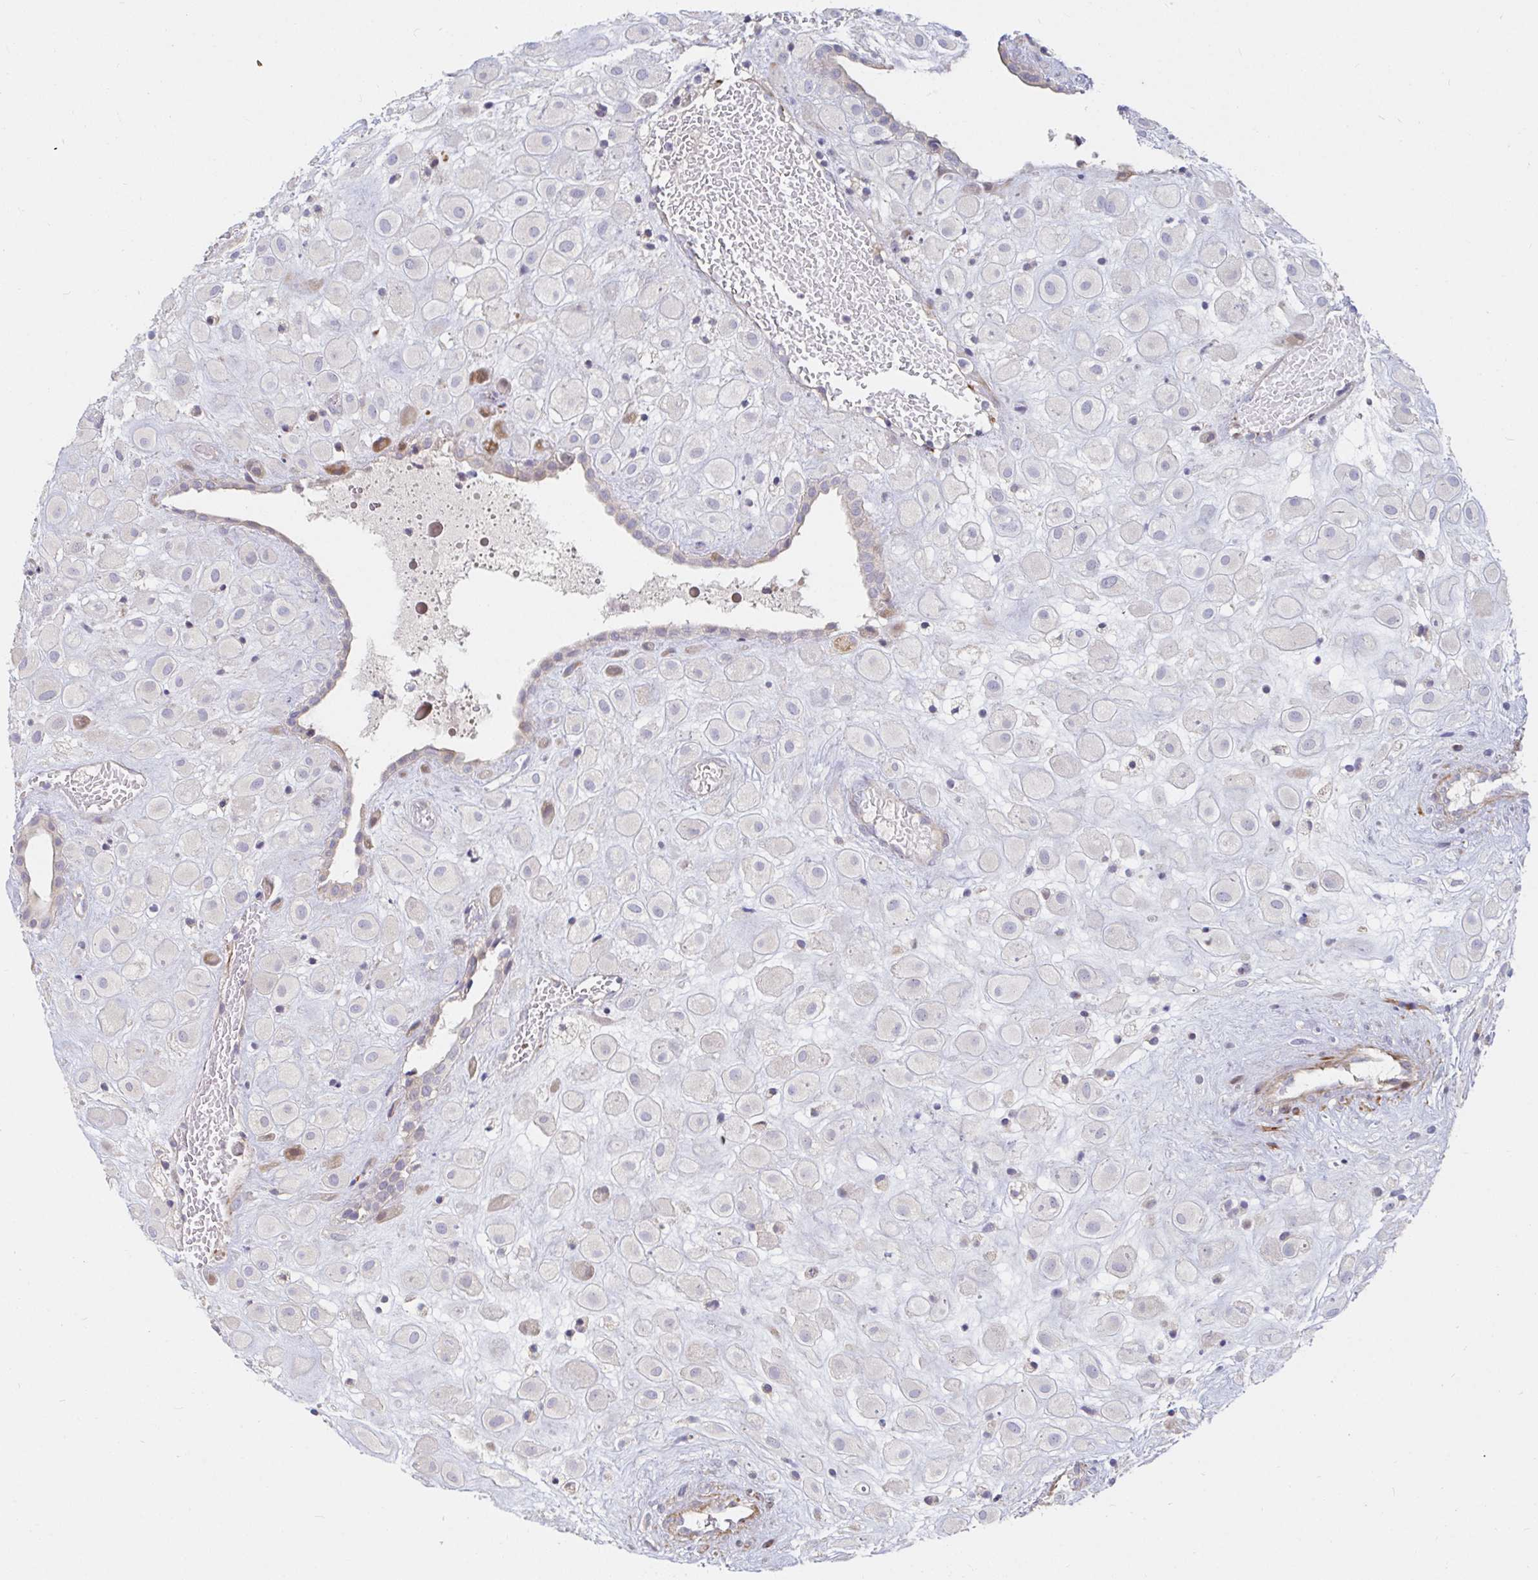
{"staining": {"intensity": "negative", "quantity": "none", "location": "none"}, "tissue": "placenta", "cell_type": "Decidual cells", "image_type": "normal", "snomed": [{"axis": "morphology", "description": "Normal tissue, NOS"}, {"axis": "topography", "description": "Placenta"}], "caption": "Immunohistochemistry image of normal human placenta stained for a protein (brown), which reveals no positivity in decidual cells.", "gene": "SSH2", "patient": {"sex": "female", "age": 24}}